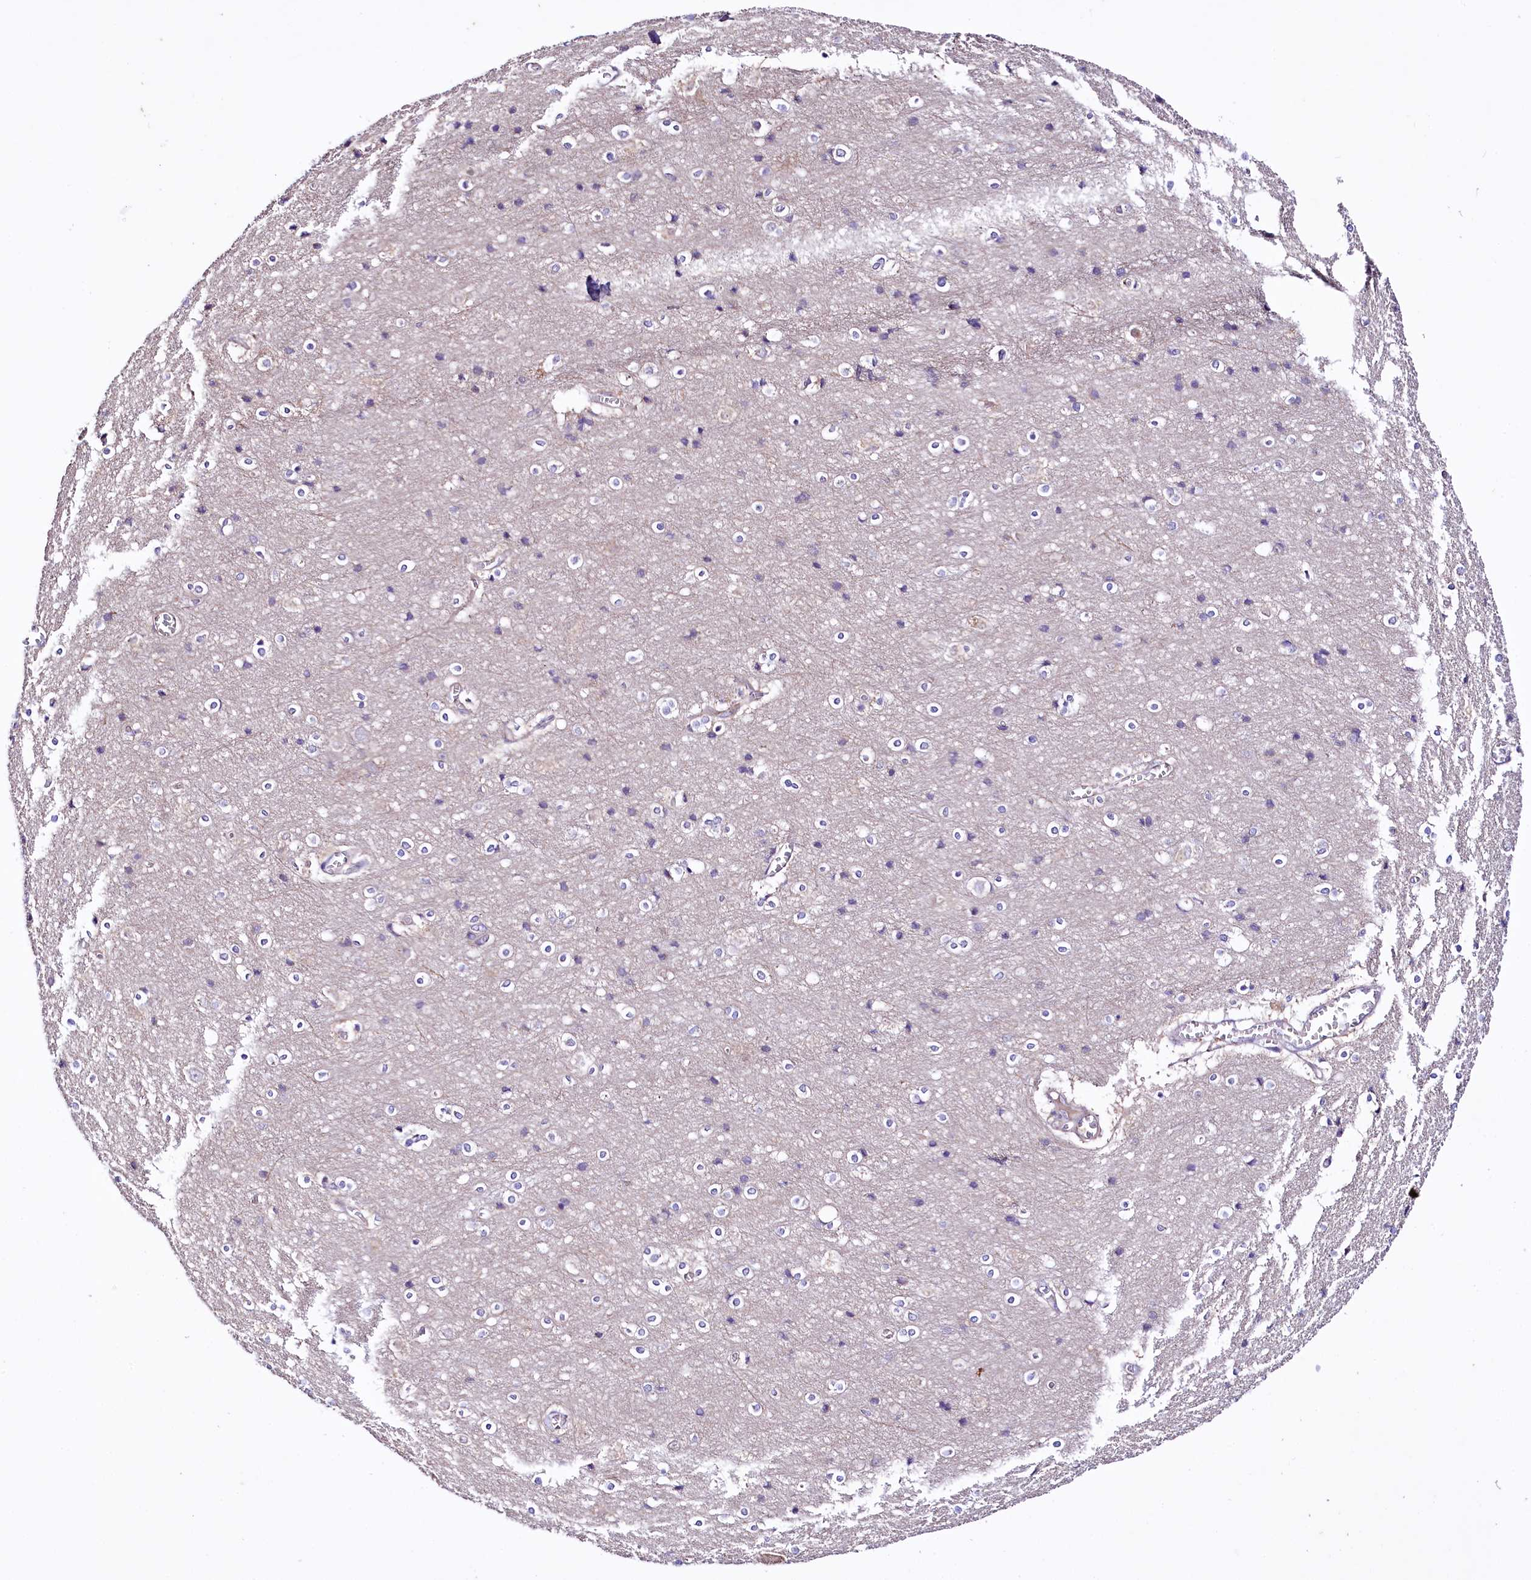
{"staining": {"intensity": "negative", "quantity": "none", "location": "none"}, "tissue": "cerebral cortex", "cell_type": "Endothelial cells", "image_type": "normal", "snomed": [{"axis": "morphology", "description": "Normal tissue, NOS"}, {"axis": "topography", "description": "Cerebral cortex"}], "caption": "A high-resolution image shows immunohistochemistry (IHC) staining of normal cerebral cortex, which exhibits no significant expression in endothelial cells.", "gene": "ZNF45", "patient": {"sex": "male", "age": 54}}